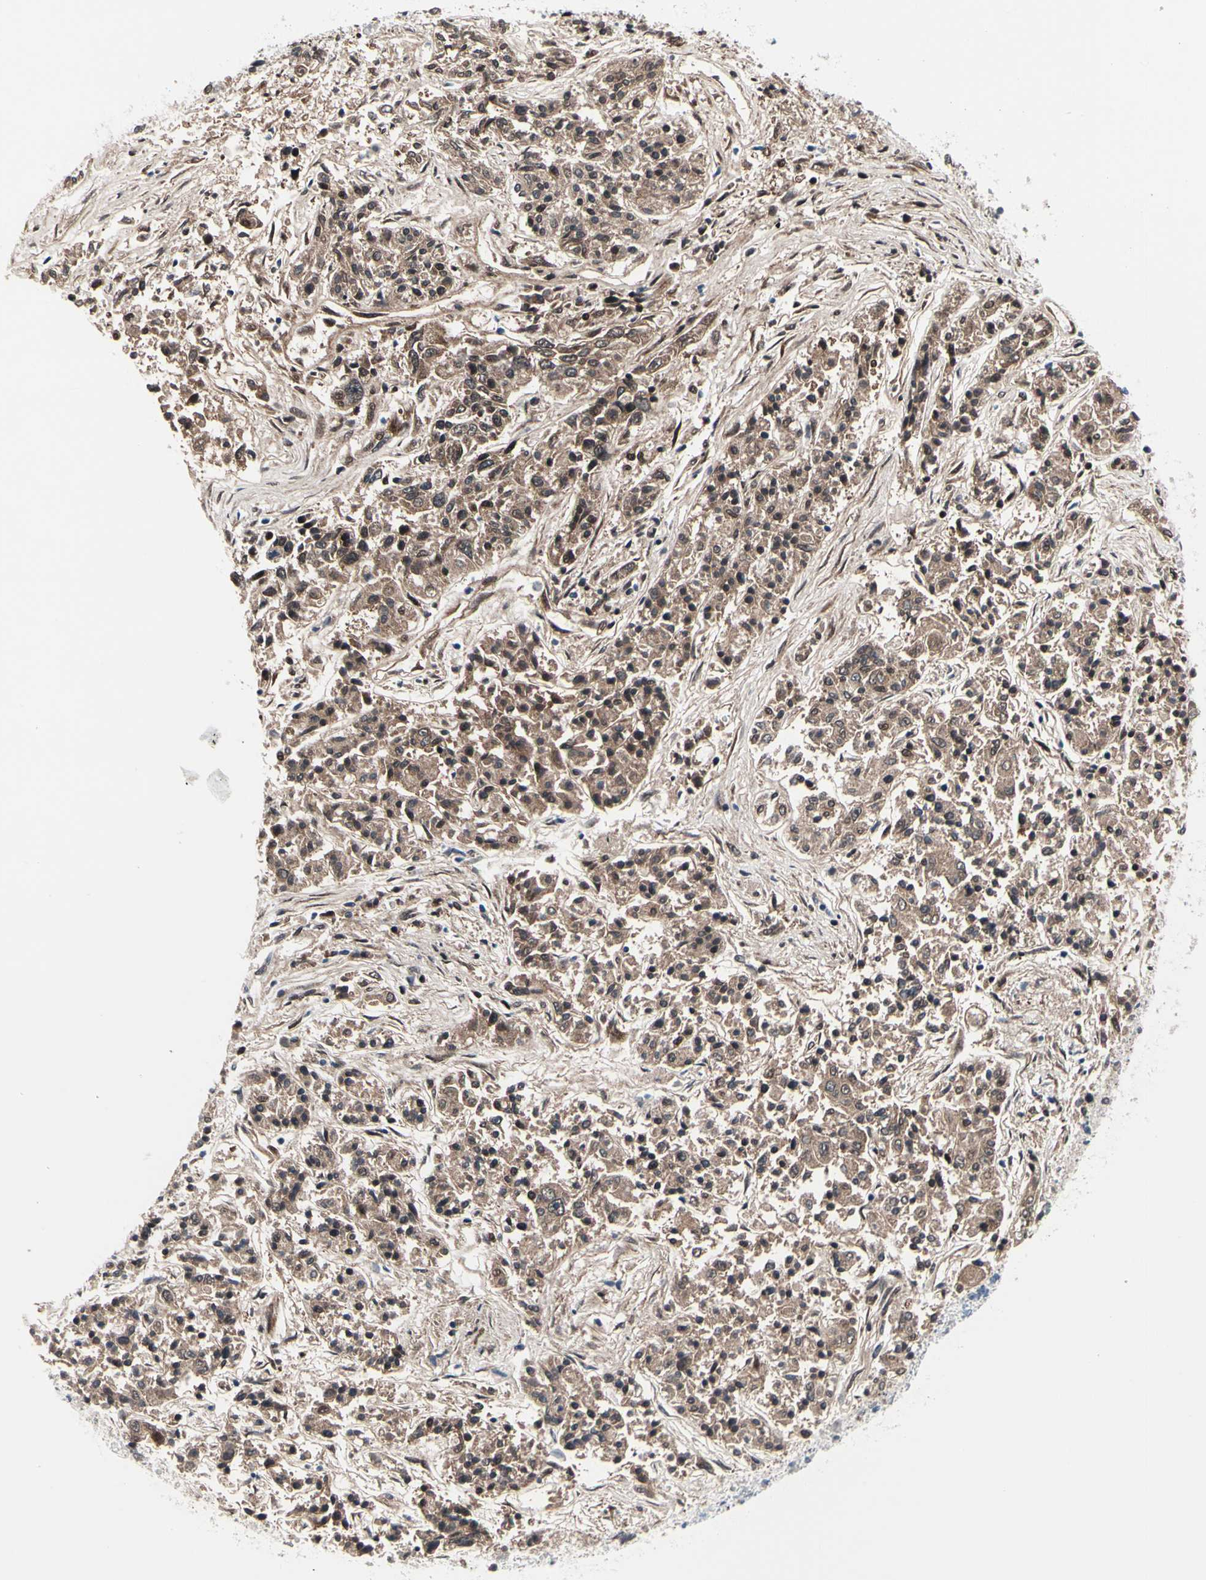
{"staining": {"intensity": "weak", "quantity": ">75%", "location": "cytoplasmic/membranous"}, "tissue": "lung cancer", "cell_type": "Tumor cells", "image_type": "cancer", "snomed": [{"axis": "morphology", "description": "Adenocarcinoma, NOS"}, {"axis": "topography", "description": "Lung"}], "caption": "Adenocarcinoma (lung) stained with DAB (3,3'-diaminobenzidine) immunohistochemistry shows low levels of weak cytoplasmic/membranous expression in about >75% of tumor cells. Using DAB (3,3'-diaminobenzidine) (brown) and hematoxylin (blue) stains, captured at high magnification using brightfield microscopy.", "gene": "TXN", "patient": {"sex": "male", "age": 84}}